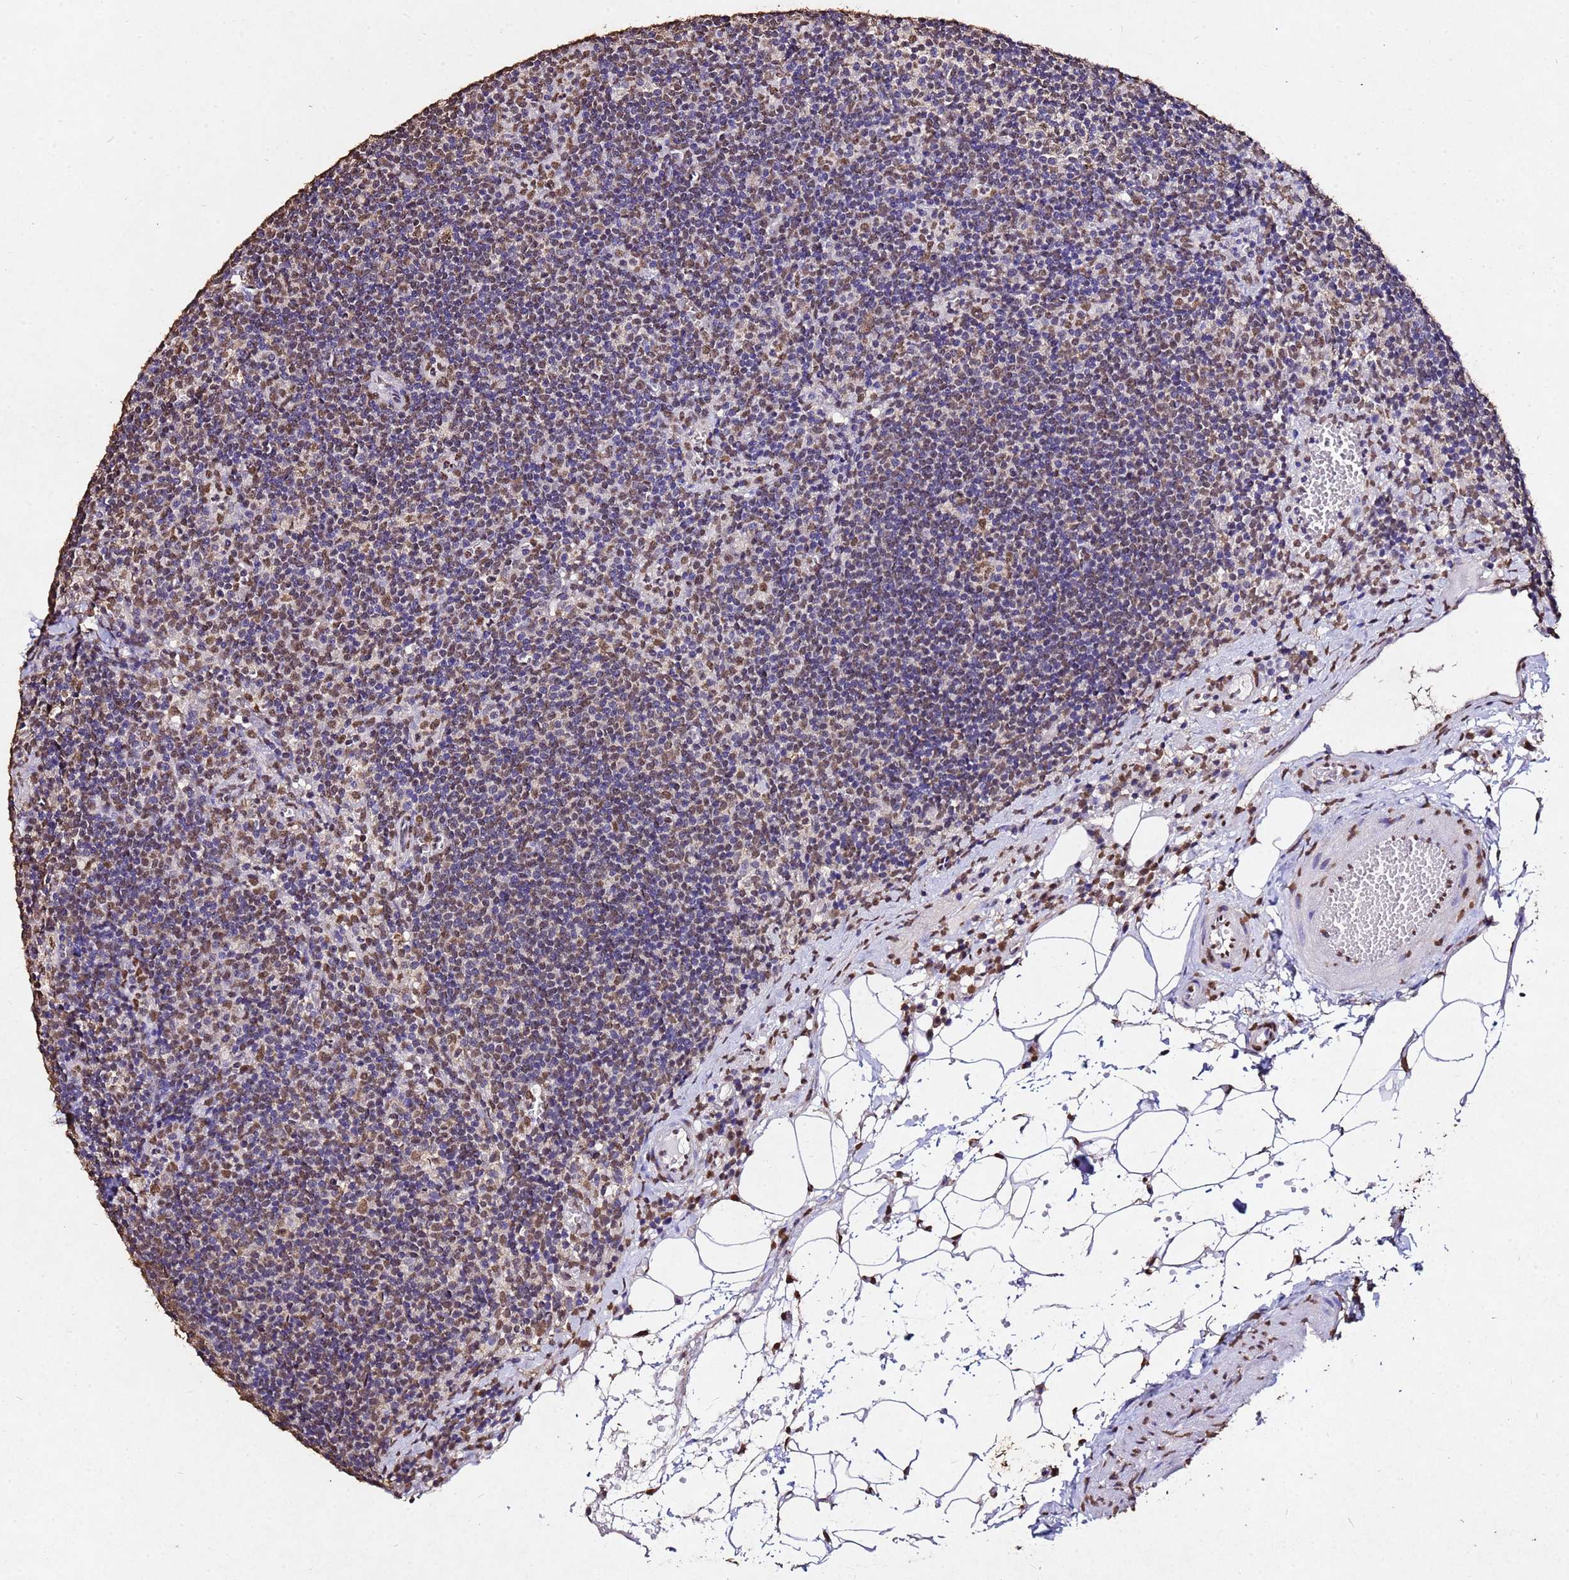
{"staining": {"intensity": "weak", "quantity": "<25%", "location": "cytoplasmic/membranous"}, "tissue": "lymph node", "cell_type": "Germinal center cells", "image_type": "normal", "snomed": [{"axis": "morphology", "description": "Normal tissue, NOS"}, {"axis": "topography", "description": "Lymph node"}], "caption": "An image of human lymph node is negative for staining in germinal center cells. (Stains: DAB (3,3'-diaminobenzidine) immunohistochemistry (IHC) with hematoxylin counter stain, Microscopy: brightfield microscopy at high magnification).", "gene": "MYOCD", "patient": {"sex": "female", "age": 27}}